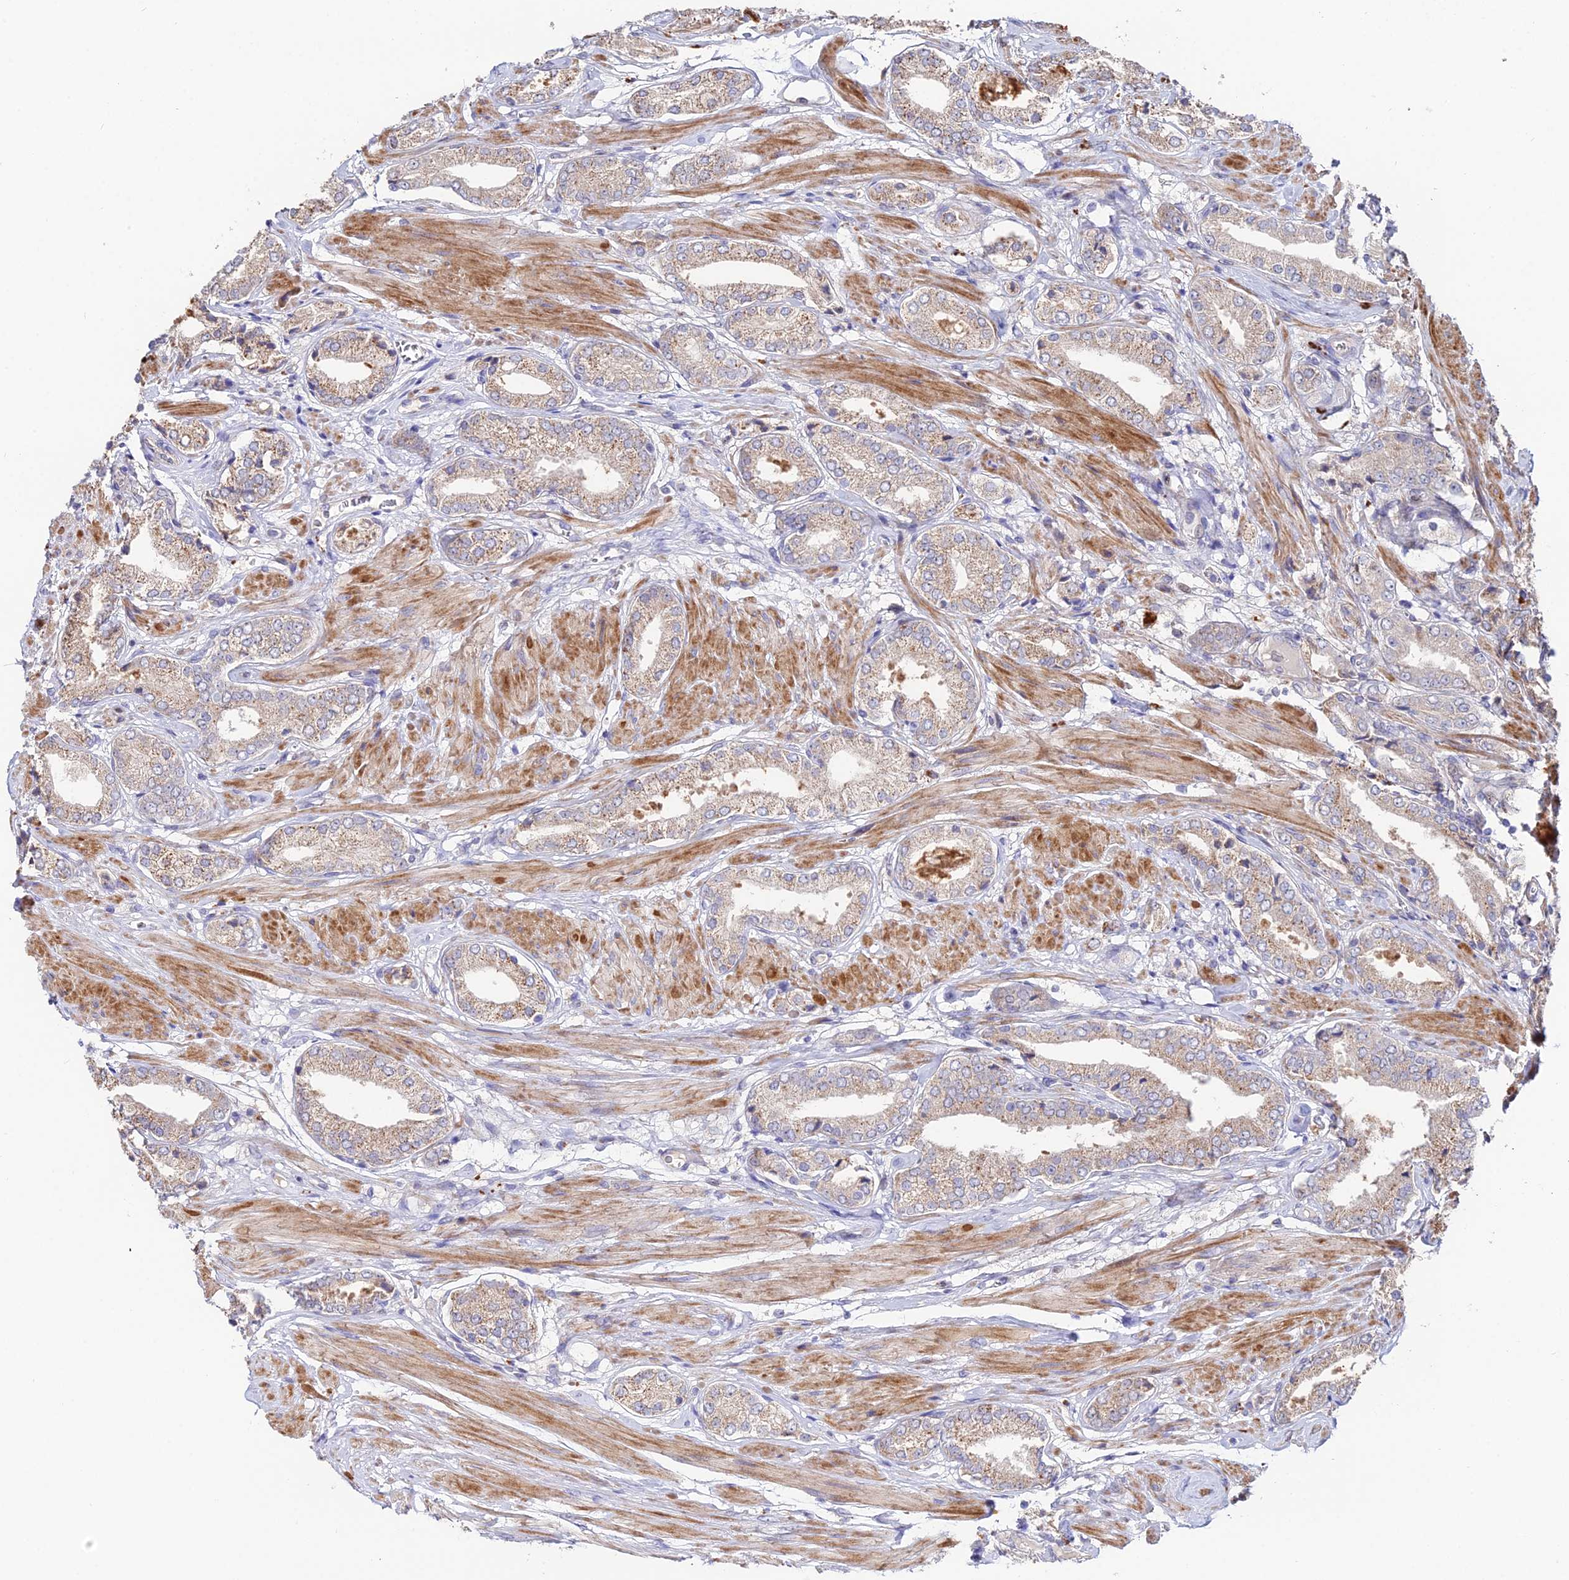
{"staining": {"intensity": "weak", "quantity": "25%-75%", "location": "cytoplasmic/membranous"}, "tissue": "prostate cancer", "cell_type": "Tumor cells", "image_type": "cancer", "snomed": [{"axis": "morphology", "description": "Adenocarcinoma, High grade"}, {"axis": "topography", "description": "Prostate and seminal vesicle, NOS"}], "caption": "Weak cytoplasmic/membranous protein staining is appreciated in about 25%-75% of tumor cells in prostate cancer (adenocarcinoma (high-grade)).", "gene": "ACTR5", "patient": {"sex": "male", "age": 64}}